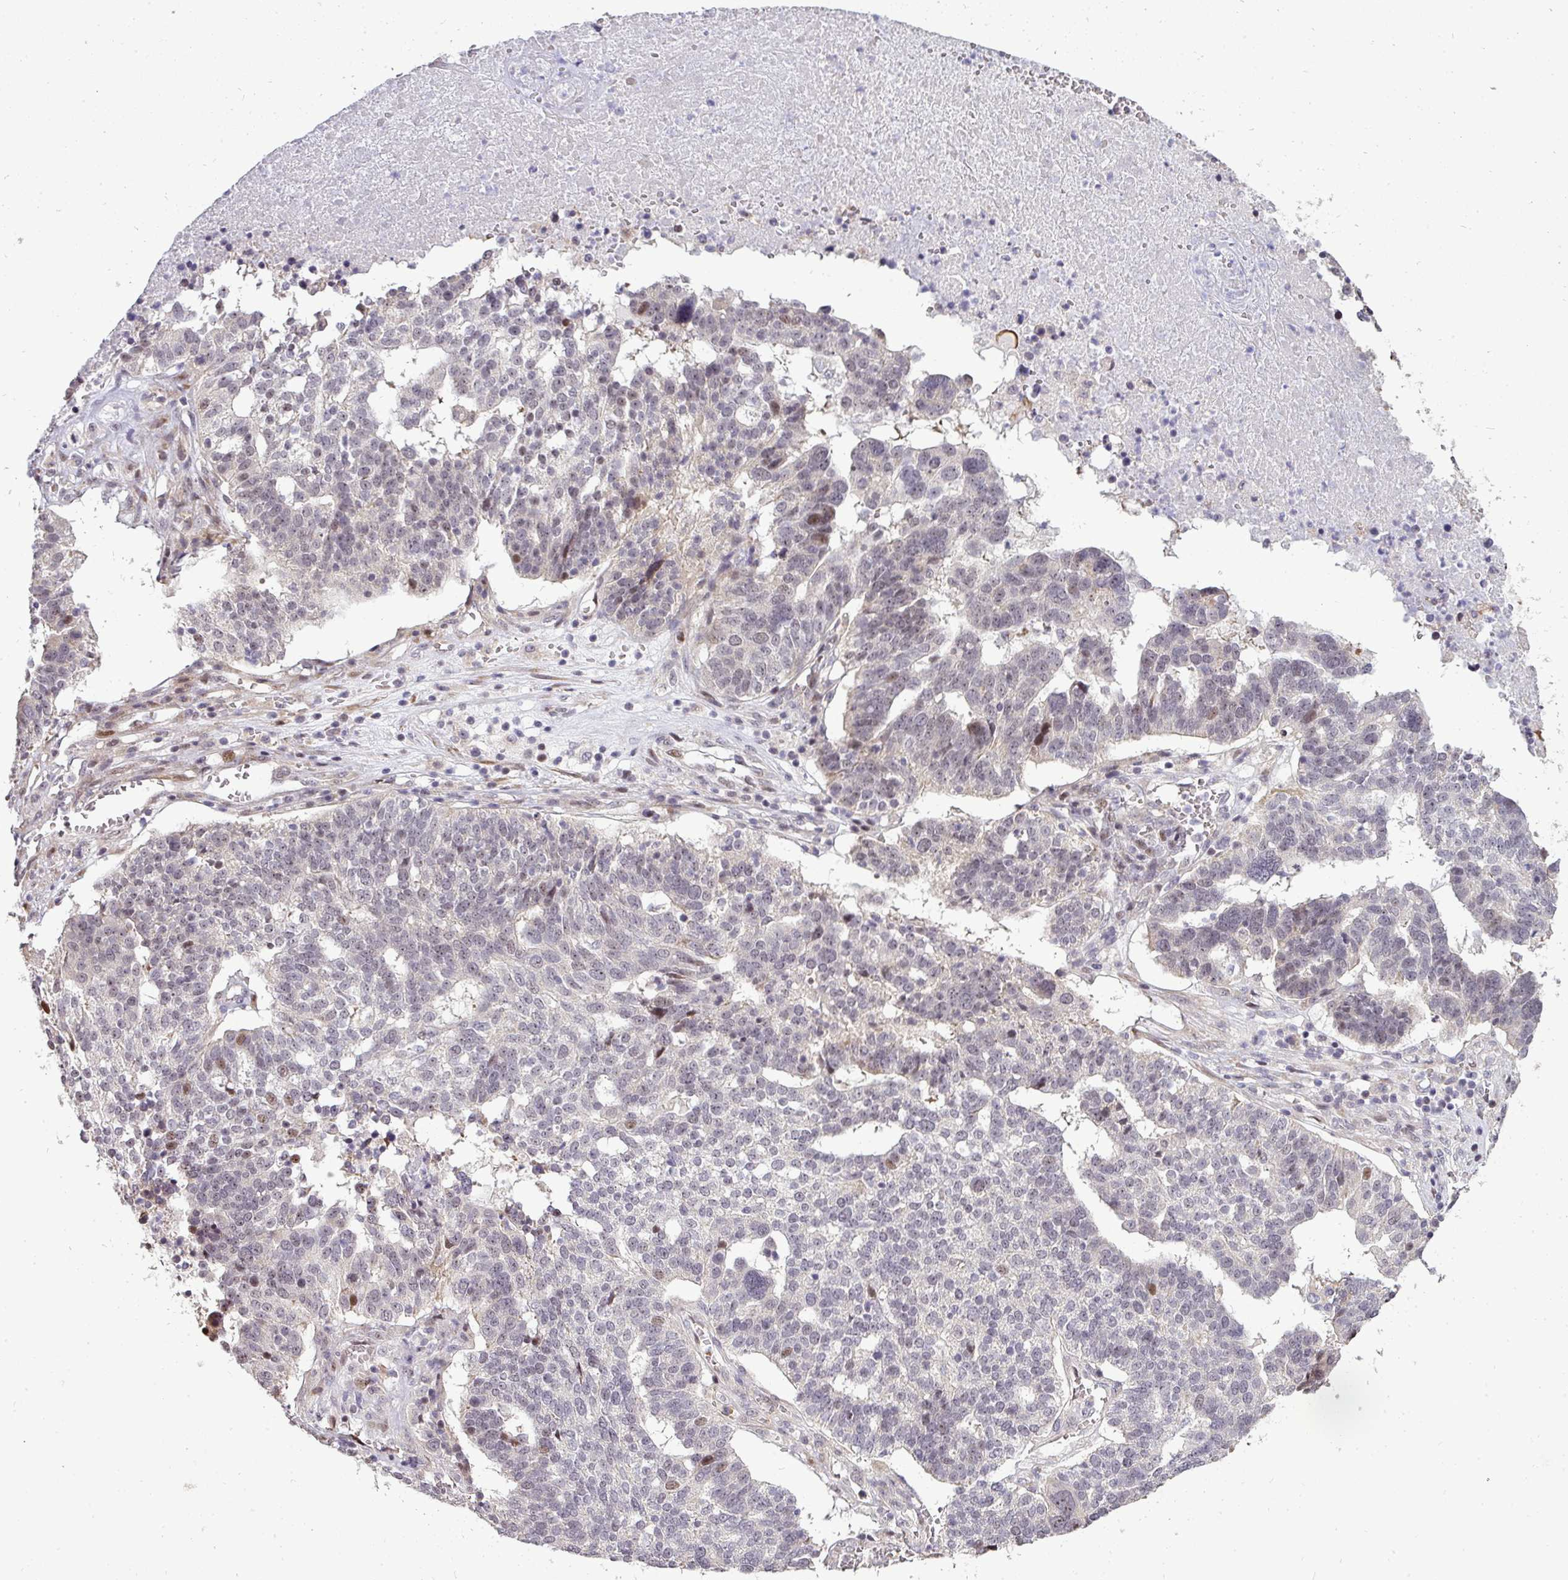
{"staining": {"intensity": "moderate", "quantity": "<25%", "location": "nuclear"}, "tissue": "ovarian cancer", "cell_type": "Tumor cells", "image_type": "cancer", "snomed": [{"axis": "morphology", "description": "Cystadenocarcinoma, serous, NOS"}, {"axis": "topography", "description": "Ovary"}], "caption": "Protein expression by IHC reveals moderate nuclear expression in about <25% of tumor cells in ovarian cancer. (Stains: DAB in brown, nuclei in blue, Microscopy: brightfield microscopy at high magnification).", "gene": "PATZ1", "patient": {"sex": "female", "age": 59}}